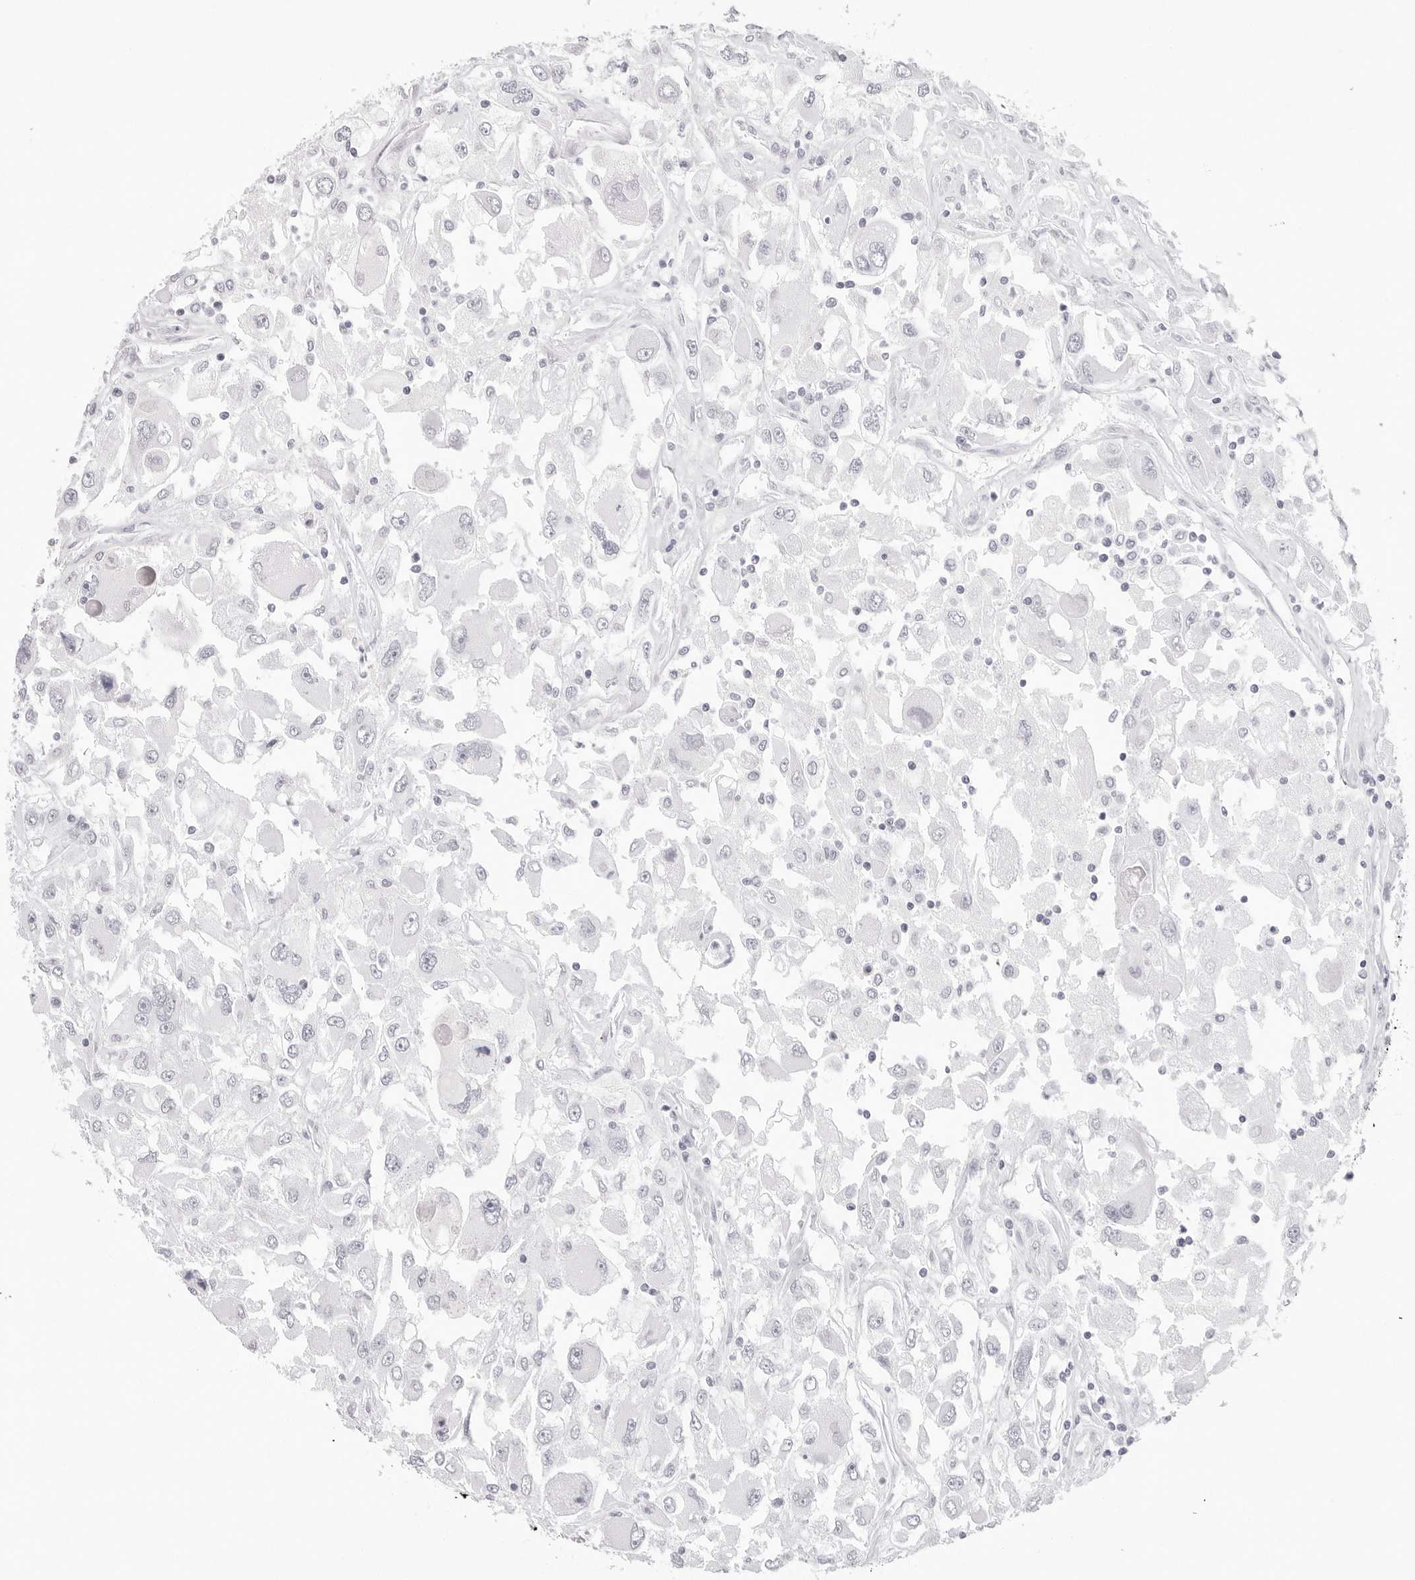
{"staining": {"intensity": "negative", "quantity": "none", "location": "none"}, "tissue": "renal cancer", "cell_type": "Tumor cells", "image_type": "cancer", "snomed": [{"axis": "morphology", "description": "Adenocarcinoma, NOS"}, {"axis": "topography", "description": "Kidney"}], "caption": "DAB (3,3'-diaminobenzidine) immunohistochemical staining of human renal cancer (adenocarcinoma) reveals no significant staining in tumor cells.", "gene": "CST5", "patient": {"sex": "female", "age": 52}}